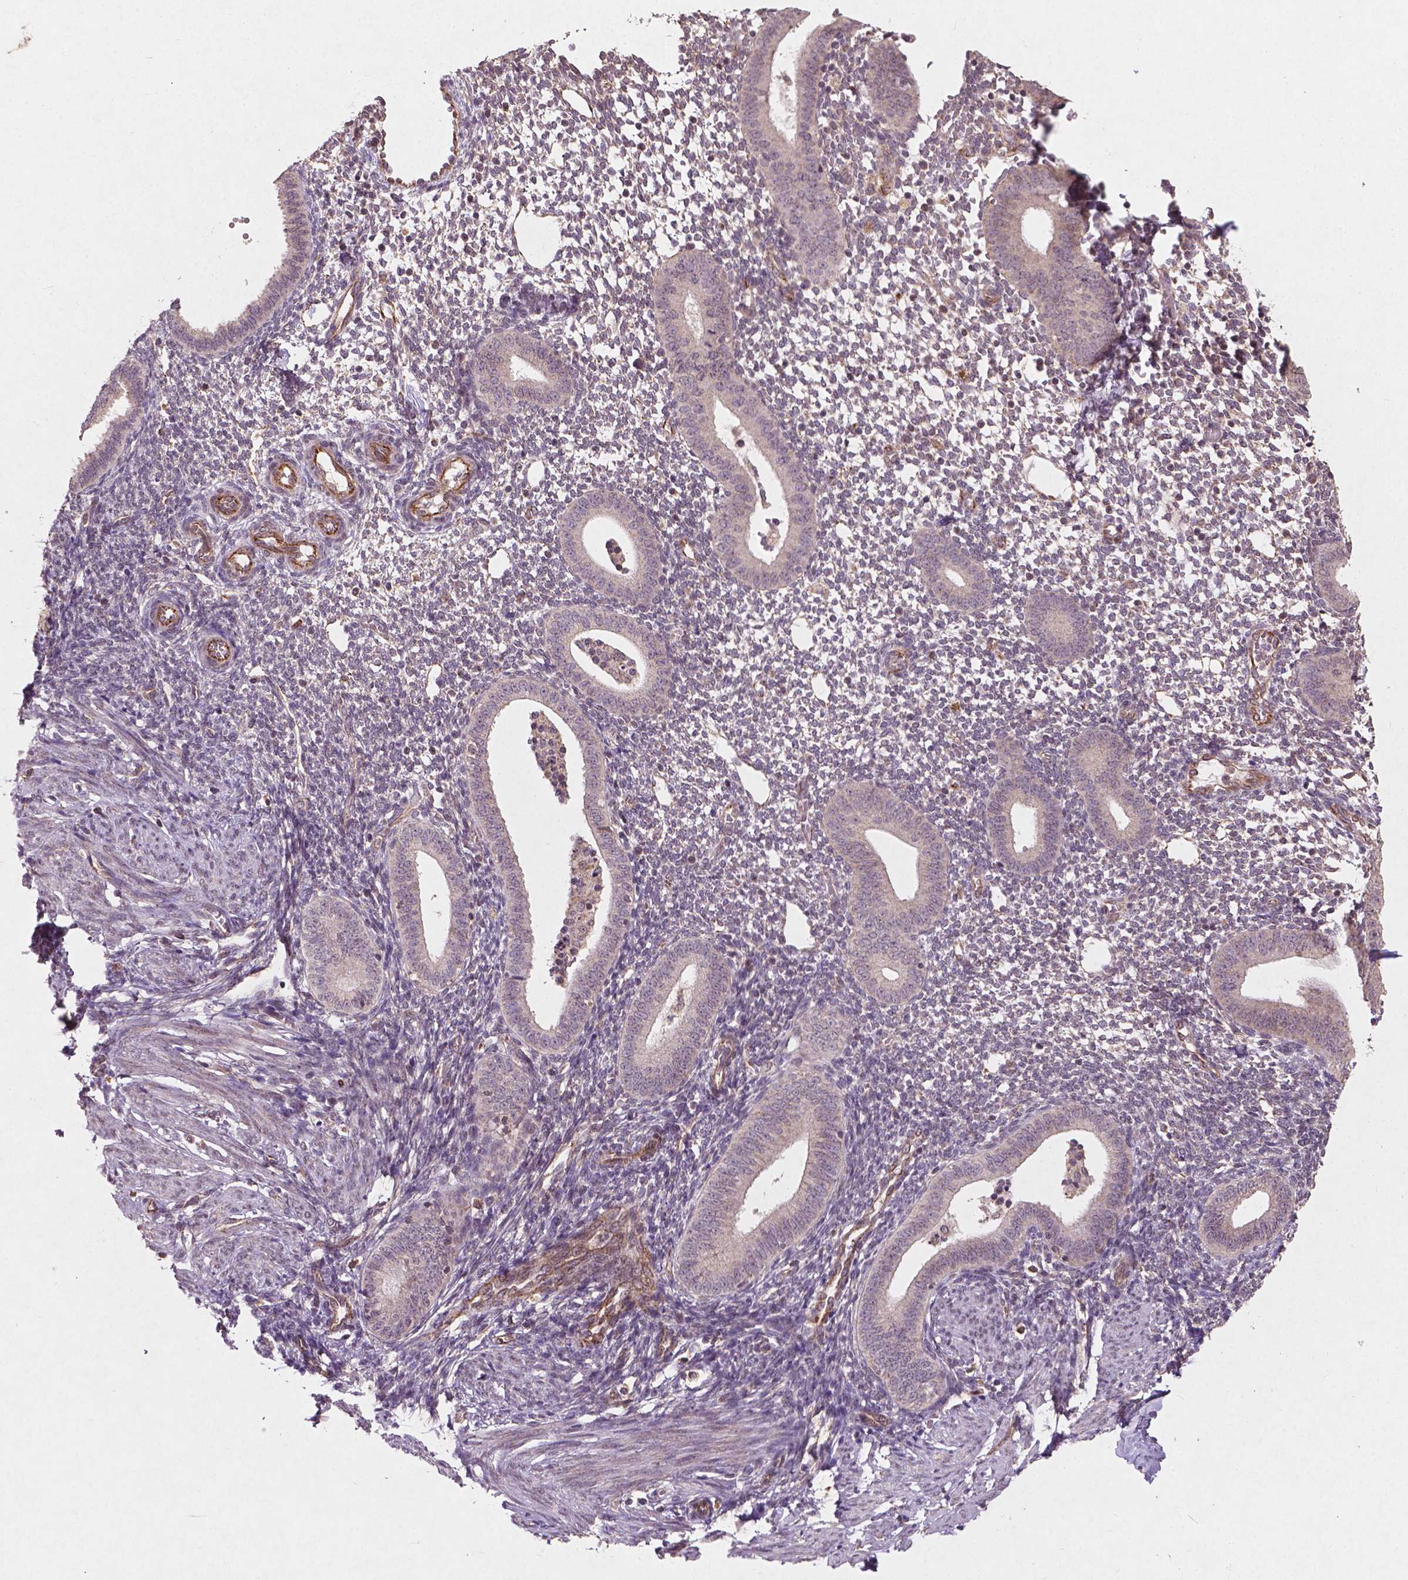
{"staining": {"intensity": "negative", "quantity": "none", "location": "none"}, "tissue": "endometrium", "cell_type": "Cells in endometrial stroma", "image_type": "normal", "snomed": [{"axis": "morphology", "description": "Normal tissue, NOS"}, {"axis": "topography", "description": "Endometrium"}], "caption": "Immunohistochemical staining of normal endometrium exhibits no significant positivity in cells in endometrial stroma.", "gene": "SMAD2", "patient": {"sex": "female", "age": 40}}